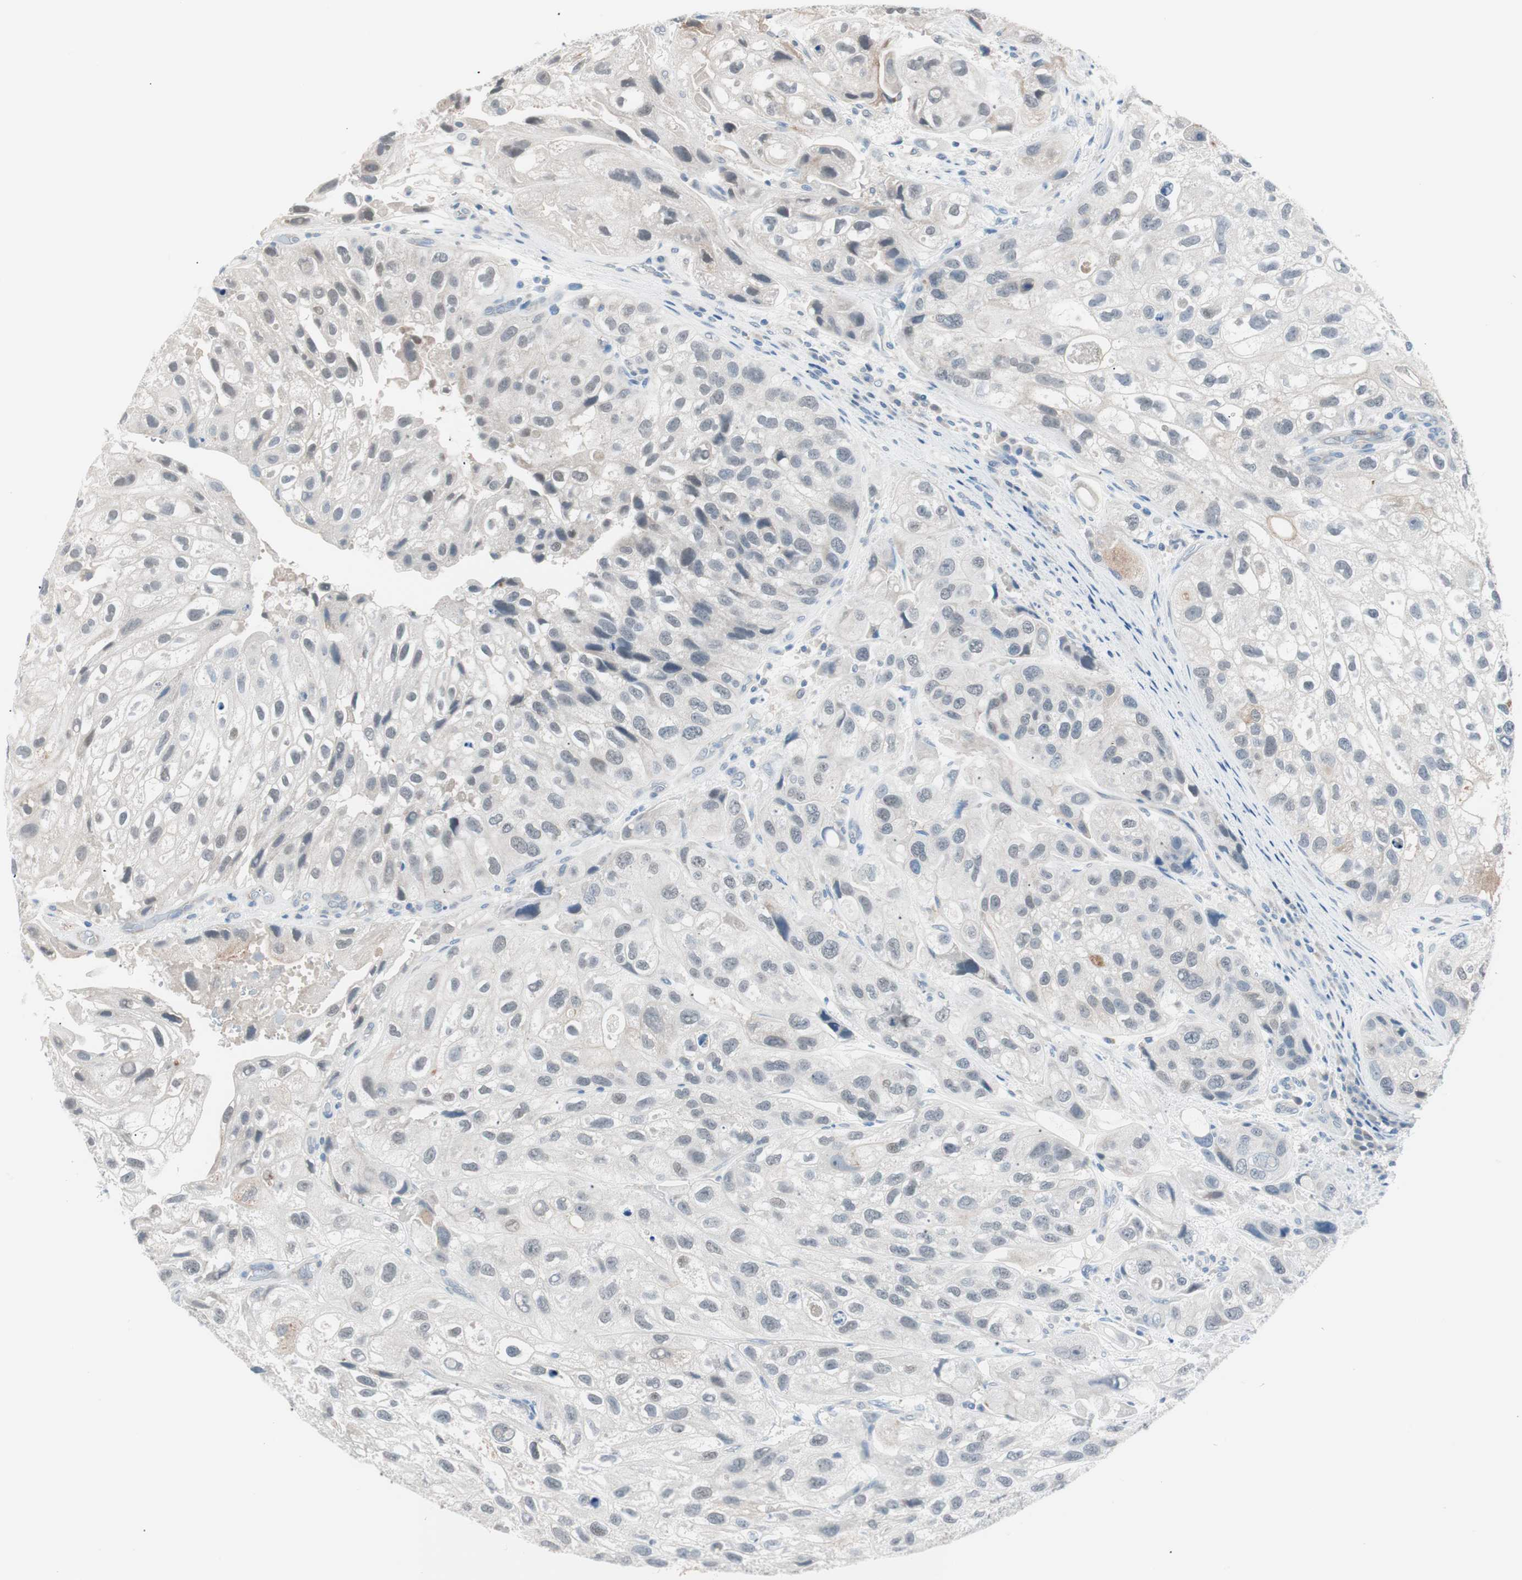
{"staining": {"intensity": "weak", "quantity": "25%-75%", "location": "cytoplasmic/membranous"}, "tissue": "urothelial cancer", "cell_type": "Tumor cells", "image_type": "cancer", "snomed": [{"axis": "morphology", "description": "Urothelial carcinoma, High grade"}, {"axis": "topography", "description": "Urinary bladder"}], "caption": "Protein expression analysis of urothelial carcinoma (high-grade) demonstrates weak cytoplasmic/membranous staining in about 25%-75% of tumor cells.", "gene": "VIL1", "patient": {"sex": "female", "age": 64}}